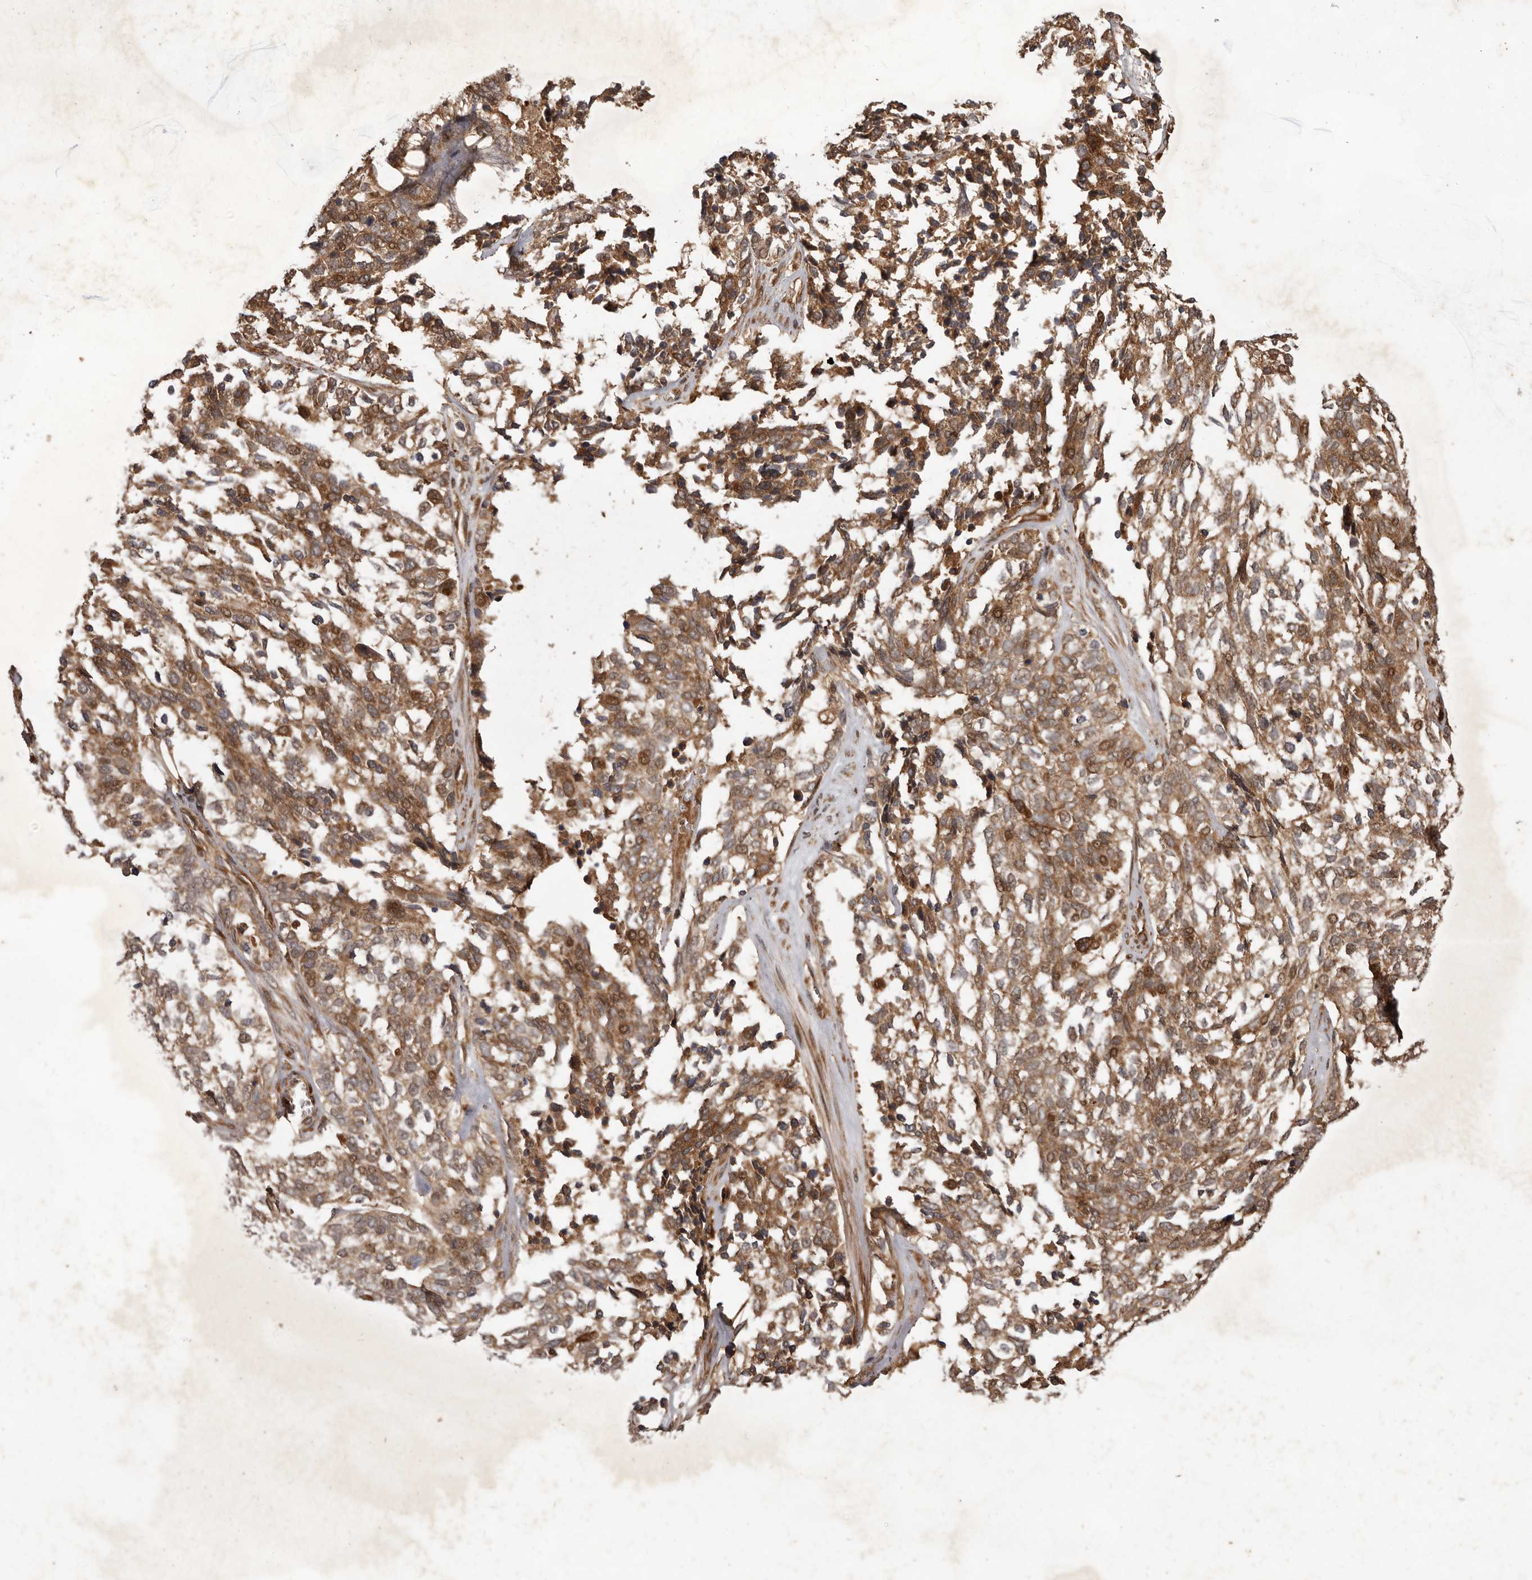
{"staining": {"intensity": "weak", "quantity": ">75%", "location": "cytoplasmic/membranous"}, "tissue": "ovarian cancer", "cell_type": "Tumor cells", "image_type": "cancer", "snomed": [{"axis": "morphology", "description": "Cystadenocarcinoma, serous, NOS"}, {"axis": "topography", "description": "Ovary"}], "caption": "Immunohistochemistry staining of serous cystadenocarcinoma (ovarian), which demonstrates low levels of weak cytoplasmic/membranous expression in approximately >75% of tumor cells indicating weak cytoplasmic/membranous protein staining. The staining was performed using DAB (3,3'-diaminobenzidine) (brown) for protein detection and nuclei were counterstained in hematoxylin (blue).", "gene": "STK36", "patient": {"sex": "female", "age": 44}}